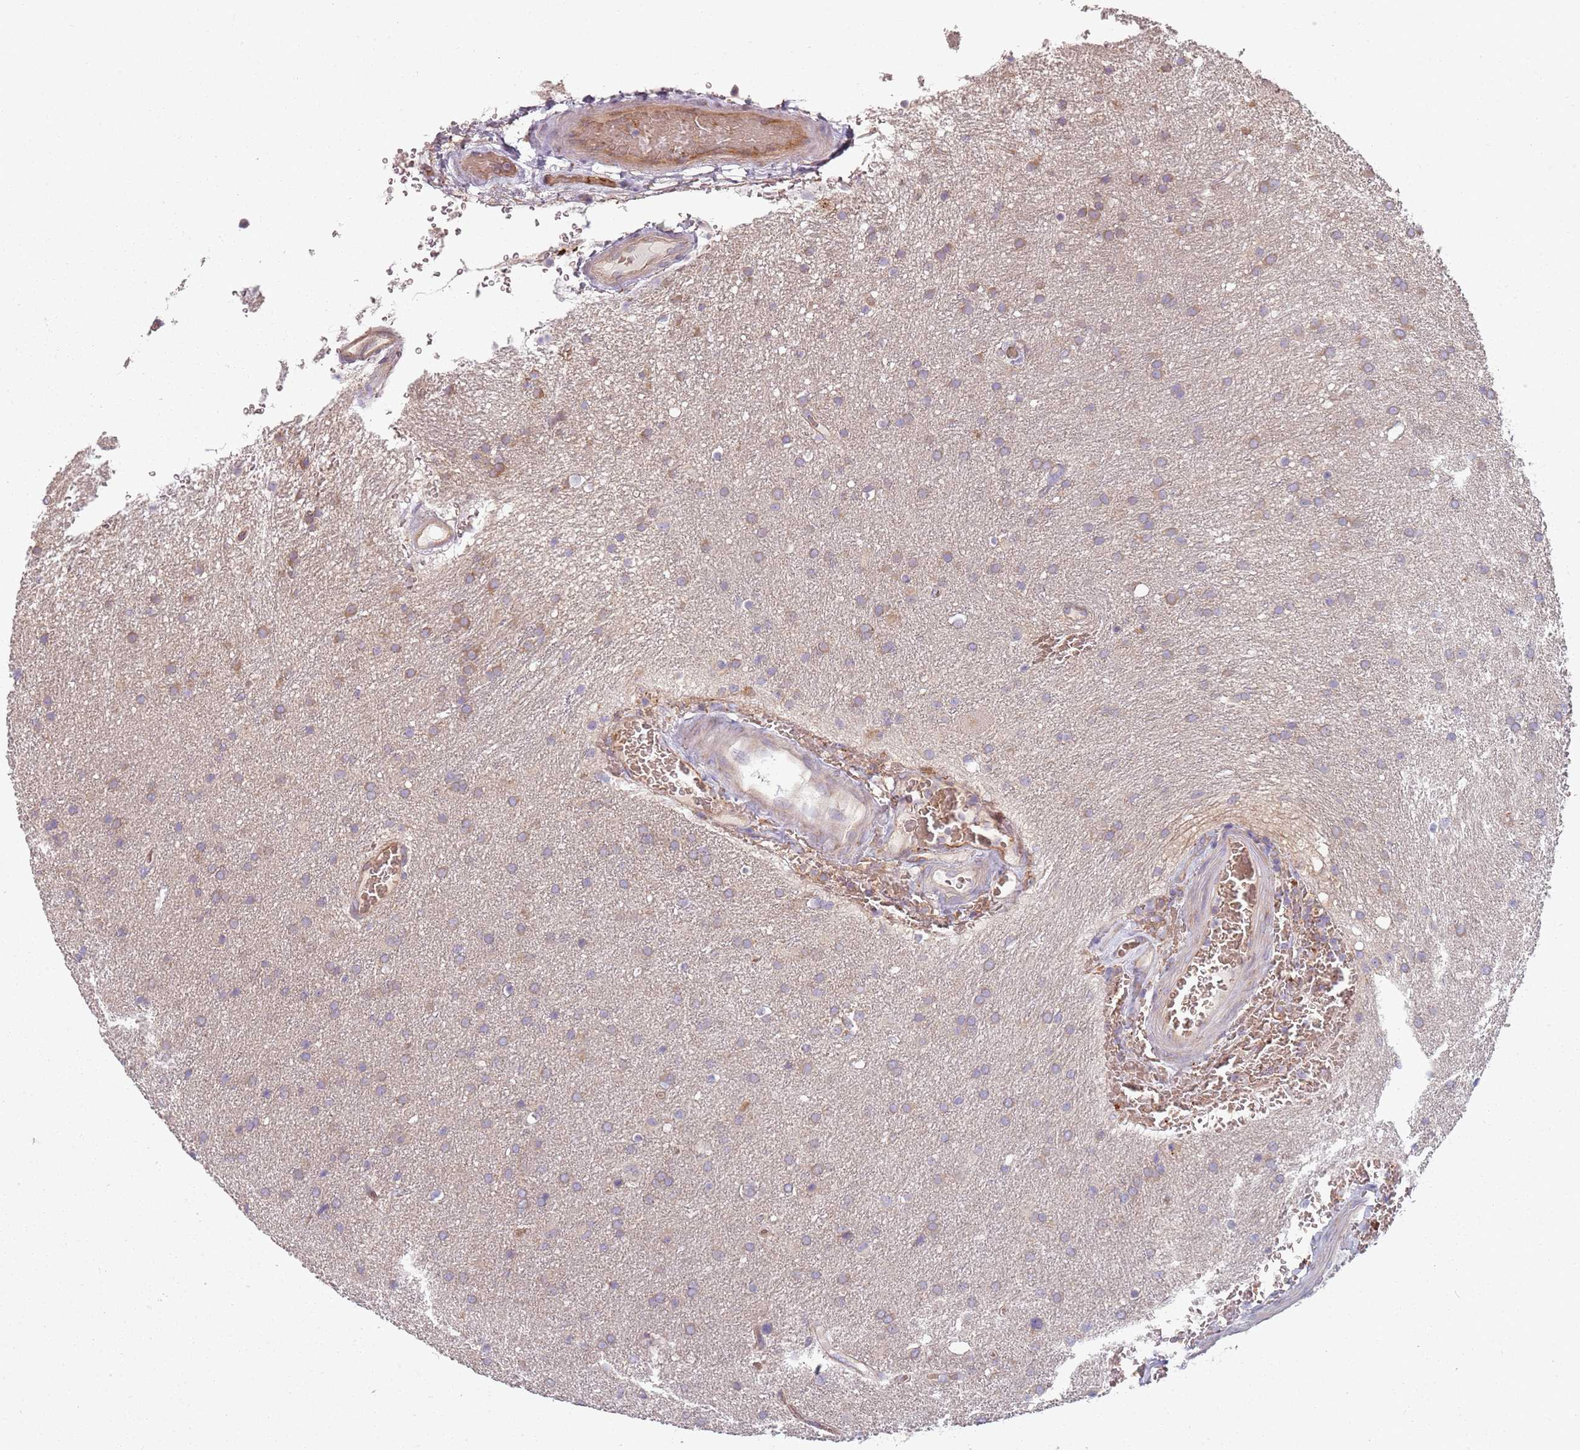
{"staining": {"intensity": "weak", "quantity": "<25%", "location": "cytoplasmic/membranous"}, "tissue": "glioma", "cell_type": "Tumor cells", "image_type": "cancer", "snomed": [{"axis": "morphology", "description": "Glioma, malignant, Low grade"}, {"axis": "topography", "description": "Brain"}], "caption": "High magnification brightfield microscopy of malignant glioma (low-grade) stained with DAB (brown) and counterstained with hematoxylin (blue): tumor cells show no significant positivity.", "gene": "SPATA2", "patient": {"sex": "female", "age": 32}}